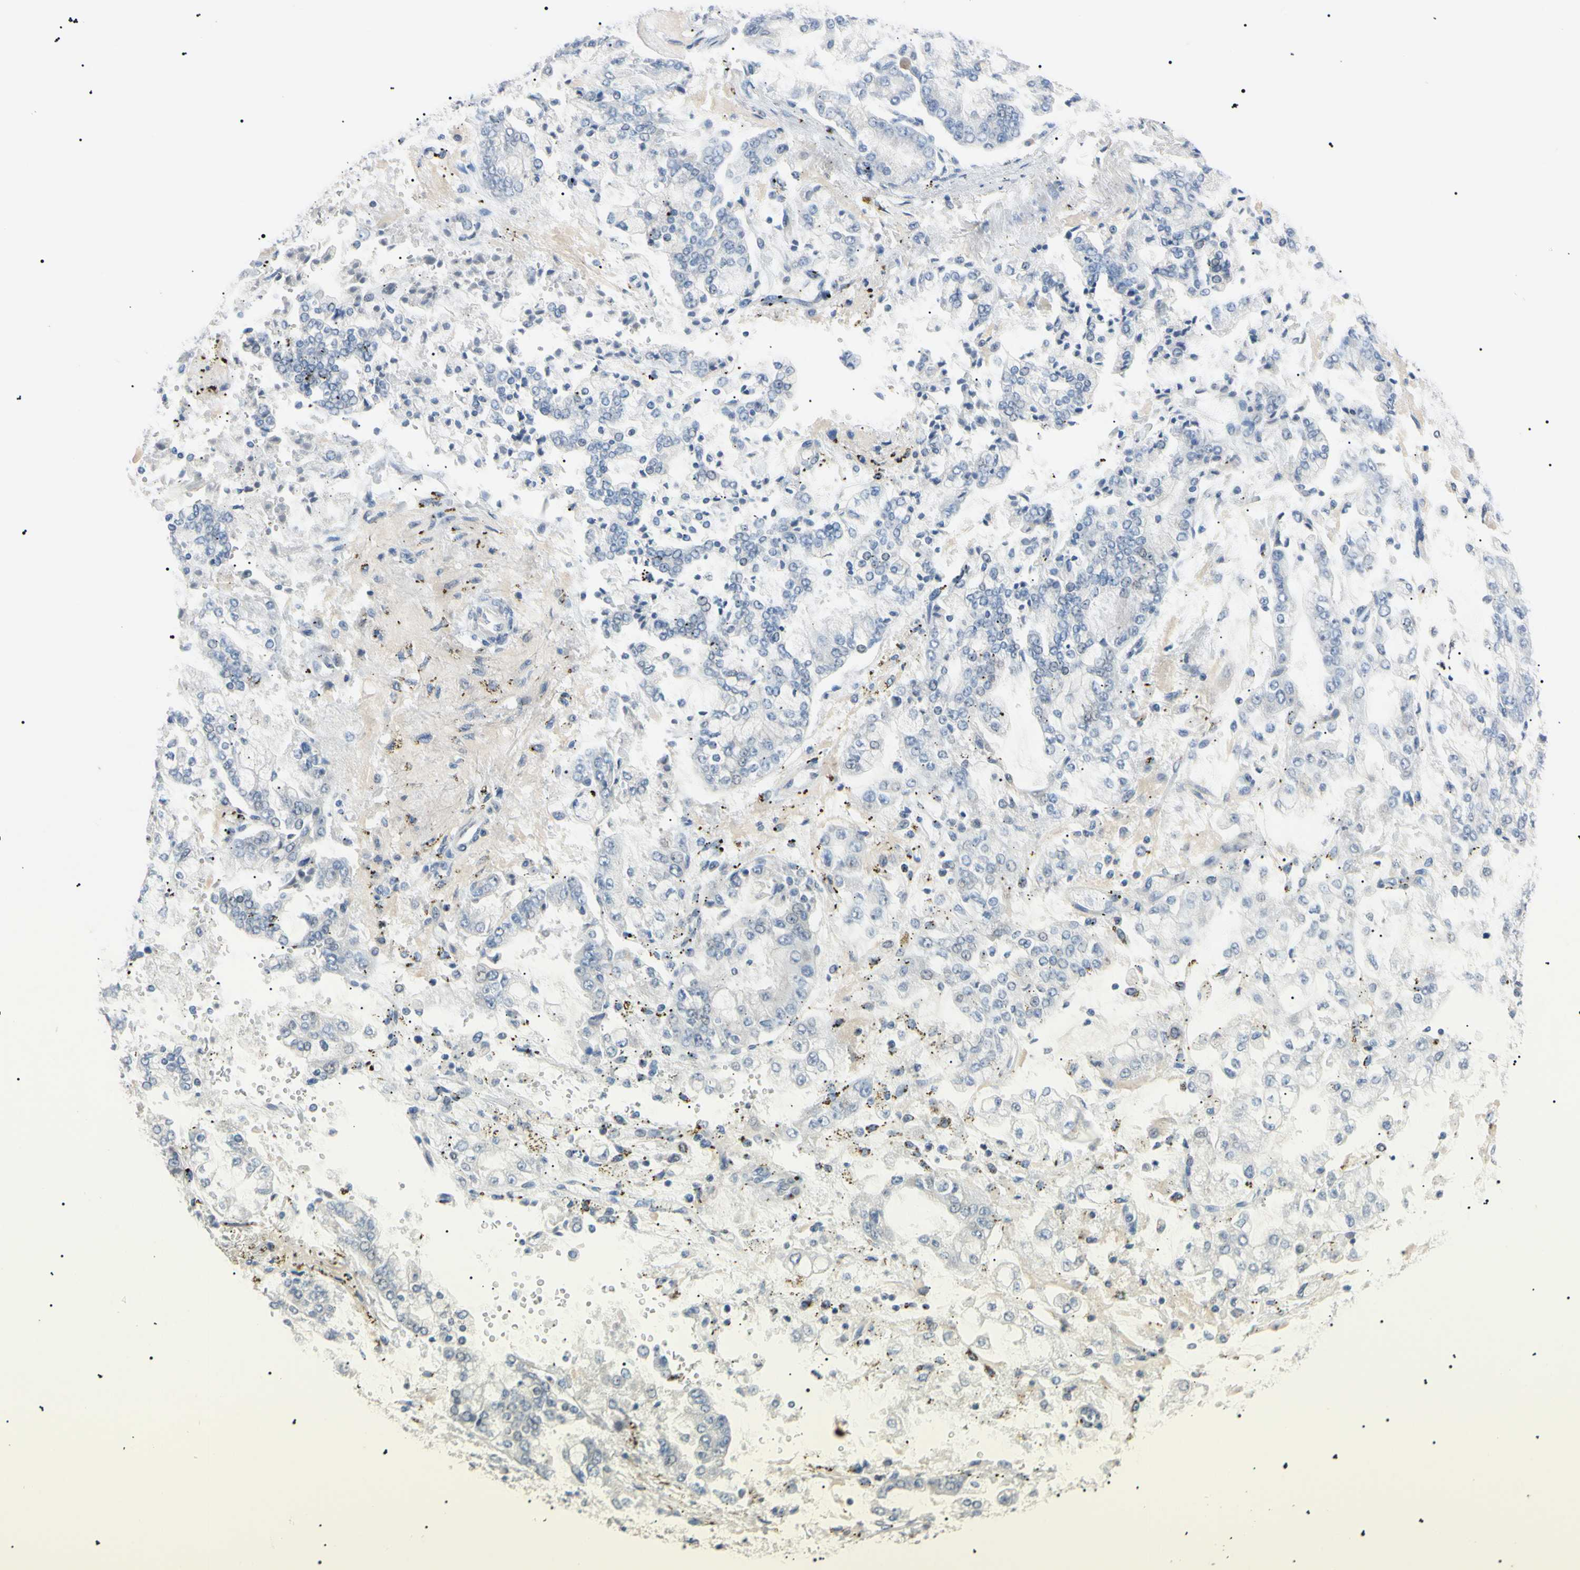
{"staining": {"intensity": "negative", "quantity": "none", "location": "none"}, "tissue": "stomach cancer", "cell_type": "Tumor cells", "image_type": "cancer", "snomed": [{"axis": "morphology", "description": "Adenocarcinoma, NOS"}, {"axis": "topography", "description": "Stomach"}], "caption": "The histopathology image reveals no significant positivity in tumor cells of adenocarcinoma (stomach).", "gene": "CGB3", "patient": {"sex": "male", "age": 76}}